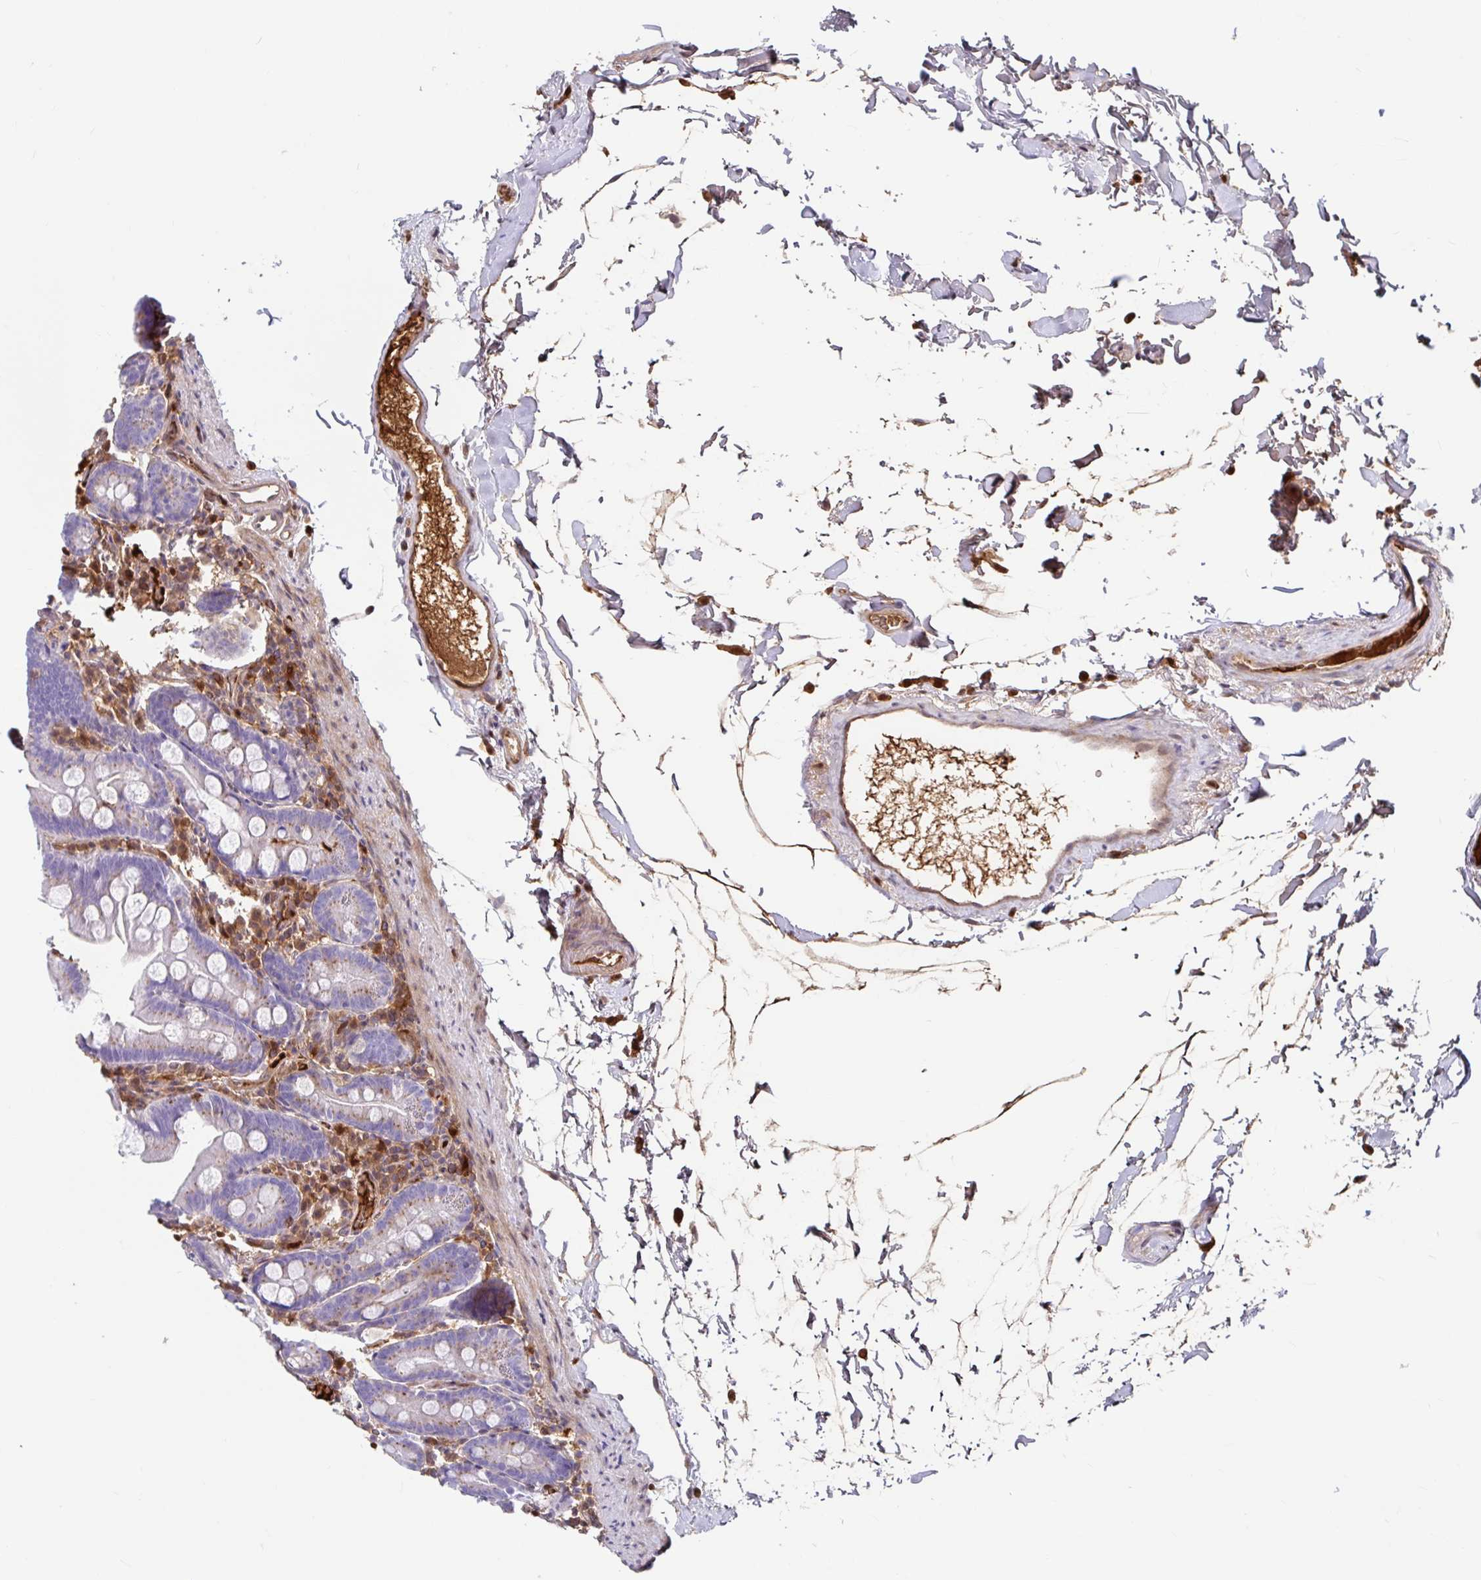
{"staining": {"intensity": "negative", "quantity": "none", "location": "none"}, "tissue": "small intestine", "cell_type": "Glandular cells", "image_type": "normal", "snomed": [{"axis": "morphology", "description": "Normal tissue, NOS"}, {"axis": "topography", "description": "Small intestine"}], "caption": "Immunohistochemistry (IHC) histopathology image of unremarkable human small intestine stained for a protein (brown), which demonstrates no expression in glandular cells. (DAB immunohistochemistry visualized using brightfield microscopy, high magnification).", "gene": "BLVRA", "patient": {"sex": "female", "age": 68}}